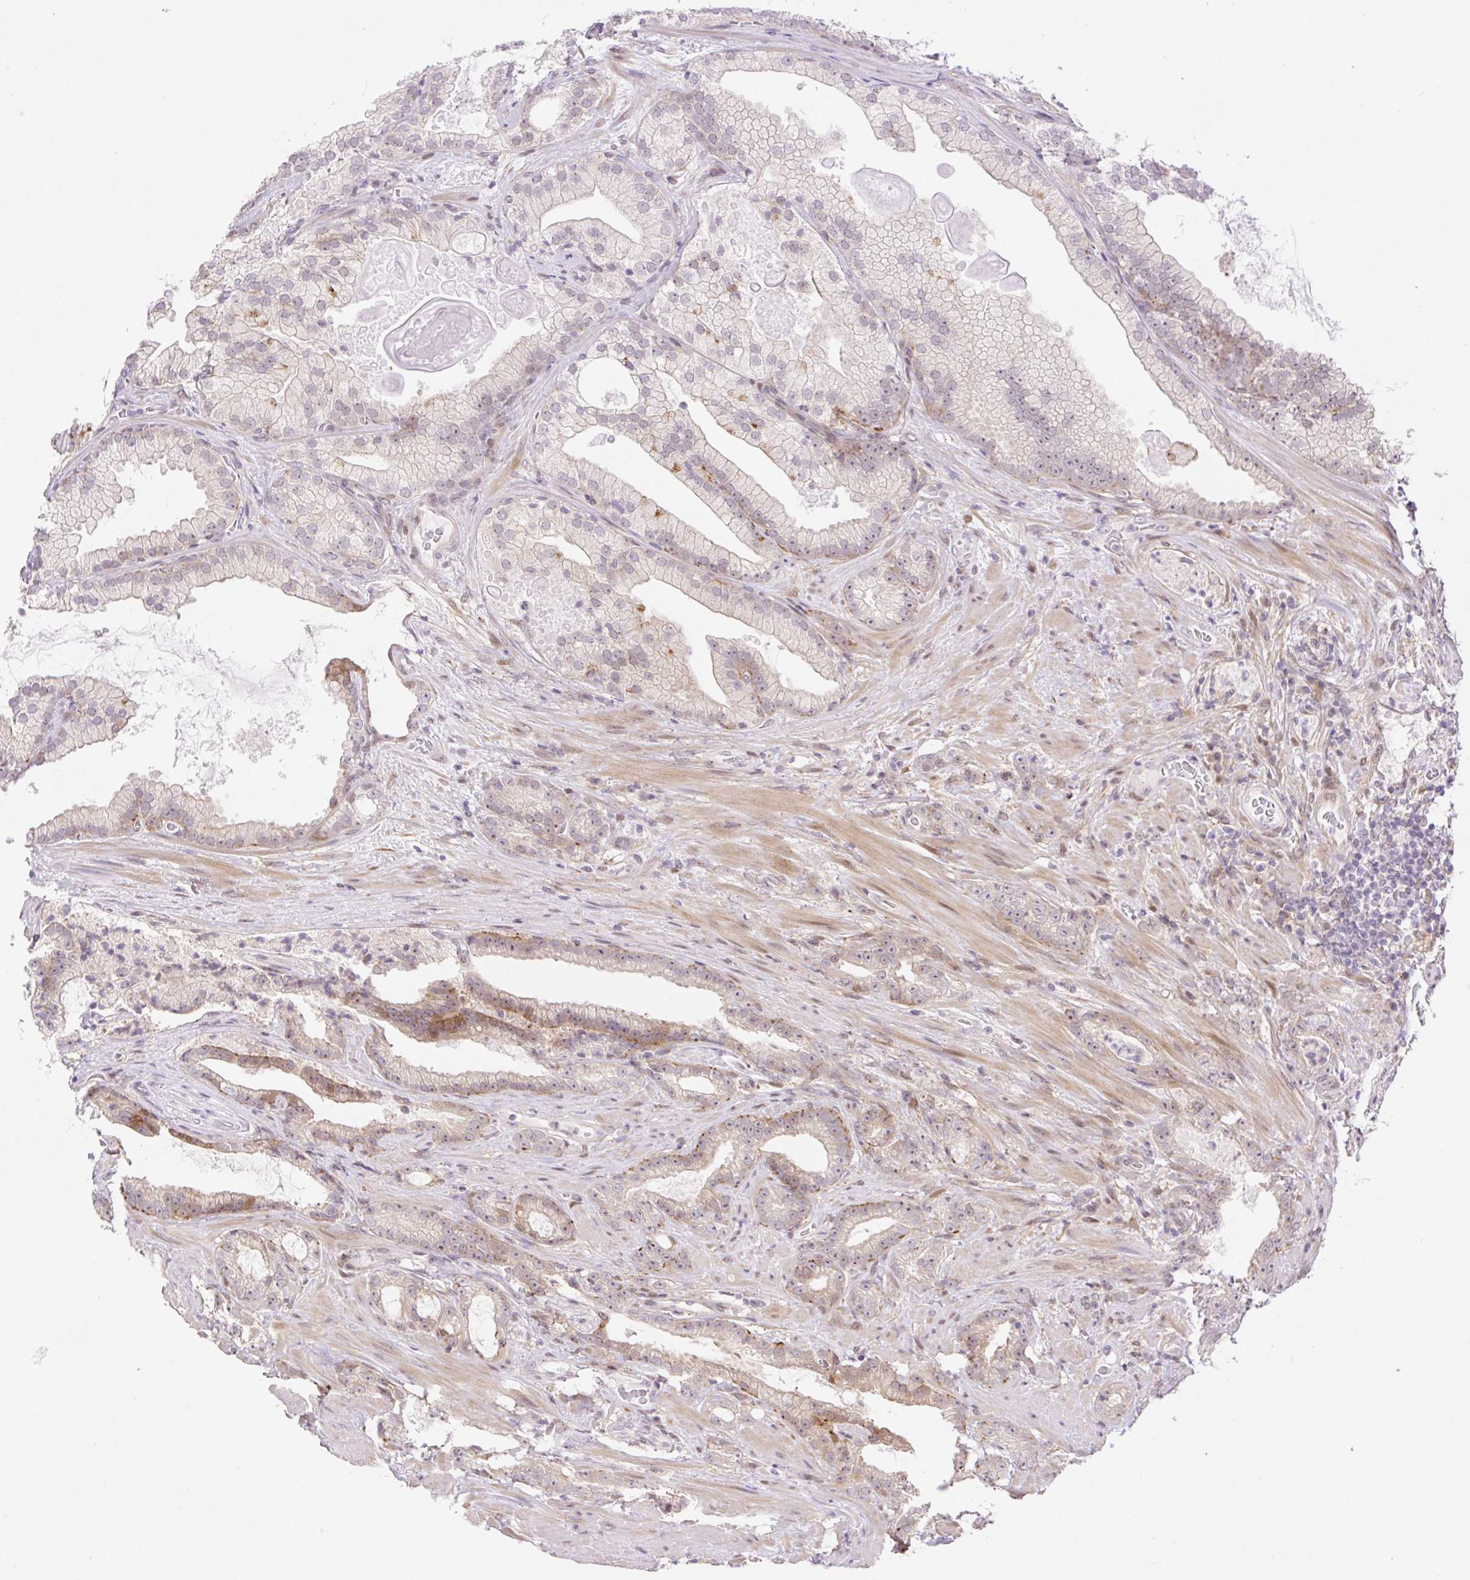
{"staining": {"intensity": "moderate", "quantity": "<25%", "location": "cytoplasmic/membranous,nuclear"}, "tissue": "prostate cancer", "cell_type": "Tumor cells", "image_type": "cancer", "snomed": [{"axis": "morphology", "description": "Adenocarcinoma, High grade"}, {"axis": "topography", "description": "Prostate"}], "caption": "There is low levels of moderate cytoplasmic/membranous and nuclear positivity in tumor cells of prostate cancer, as demonstrated by immunohistochemical staining (brown color).", "gene": "ZFP41", "patient": {"sex": "male", "age": 68}}